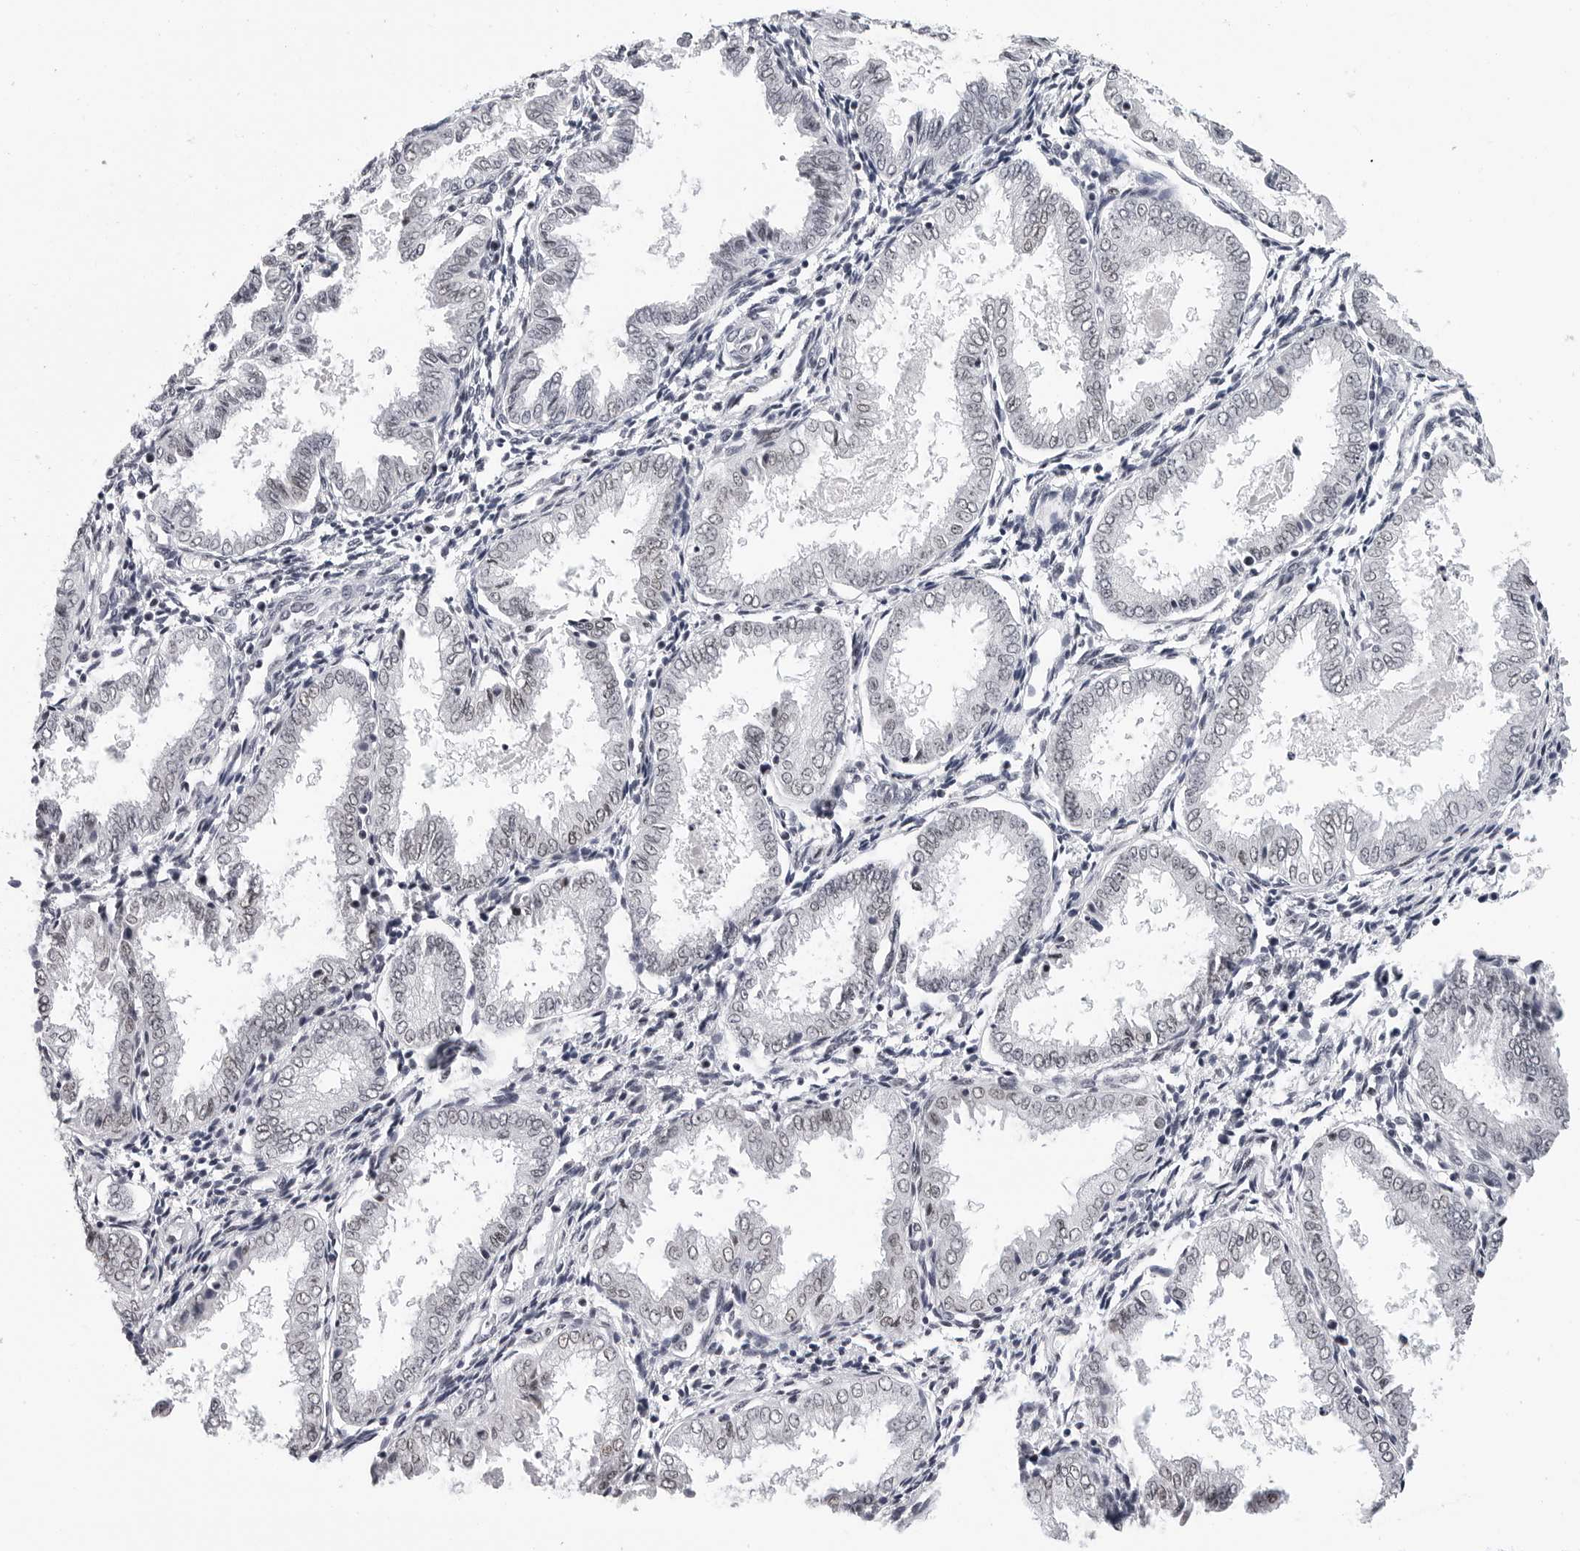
{"staining": {"intensity": "negative", "quantity": "none", "location": "none"}, "tissue": "endometrium", "cell_type": "Cells in endometrial stroma", "image_type": "normal", "snomed": [{"axis": "morphology", "description": "Normal tissue, NOS"}, {"axis": "topography", "description": "Endometrium"}], "caption": "High magnification brightfield microscopy of unremarkable endometrium stained with DAB (brown) and counterstained with hematoxylin (blue): cells in endometrial stroma show no significant positivity. Brightfield microscopy of immunohistochemistry stained with DAB (brown) and hematoxylin (blue), captured at high magnification.", "gene": "SF3B4", "patient": {"sex": "female", "age": 33}}